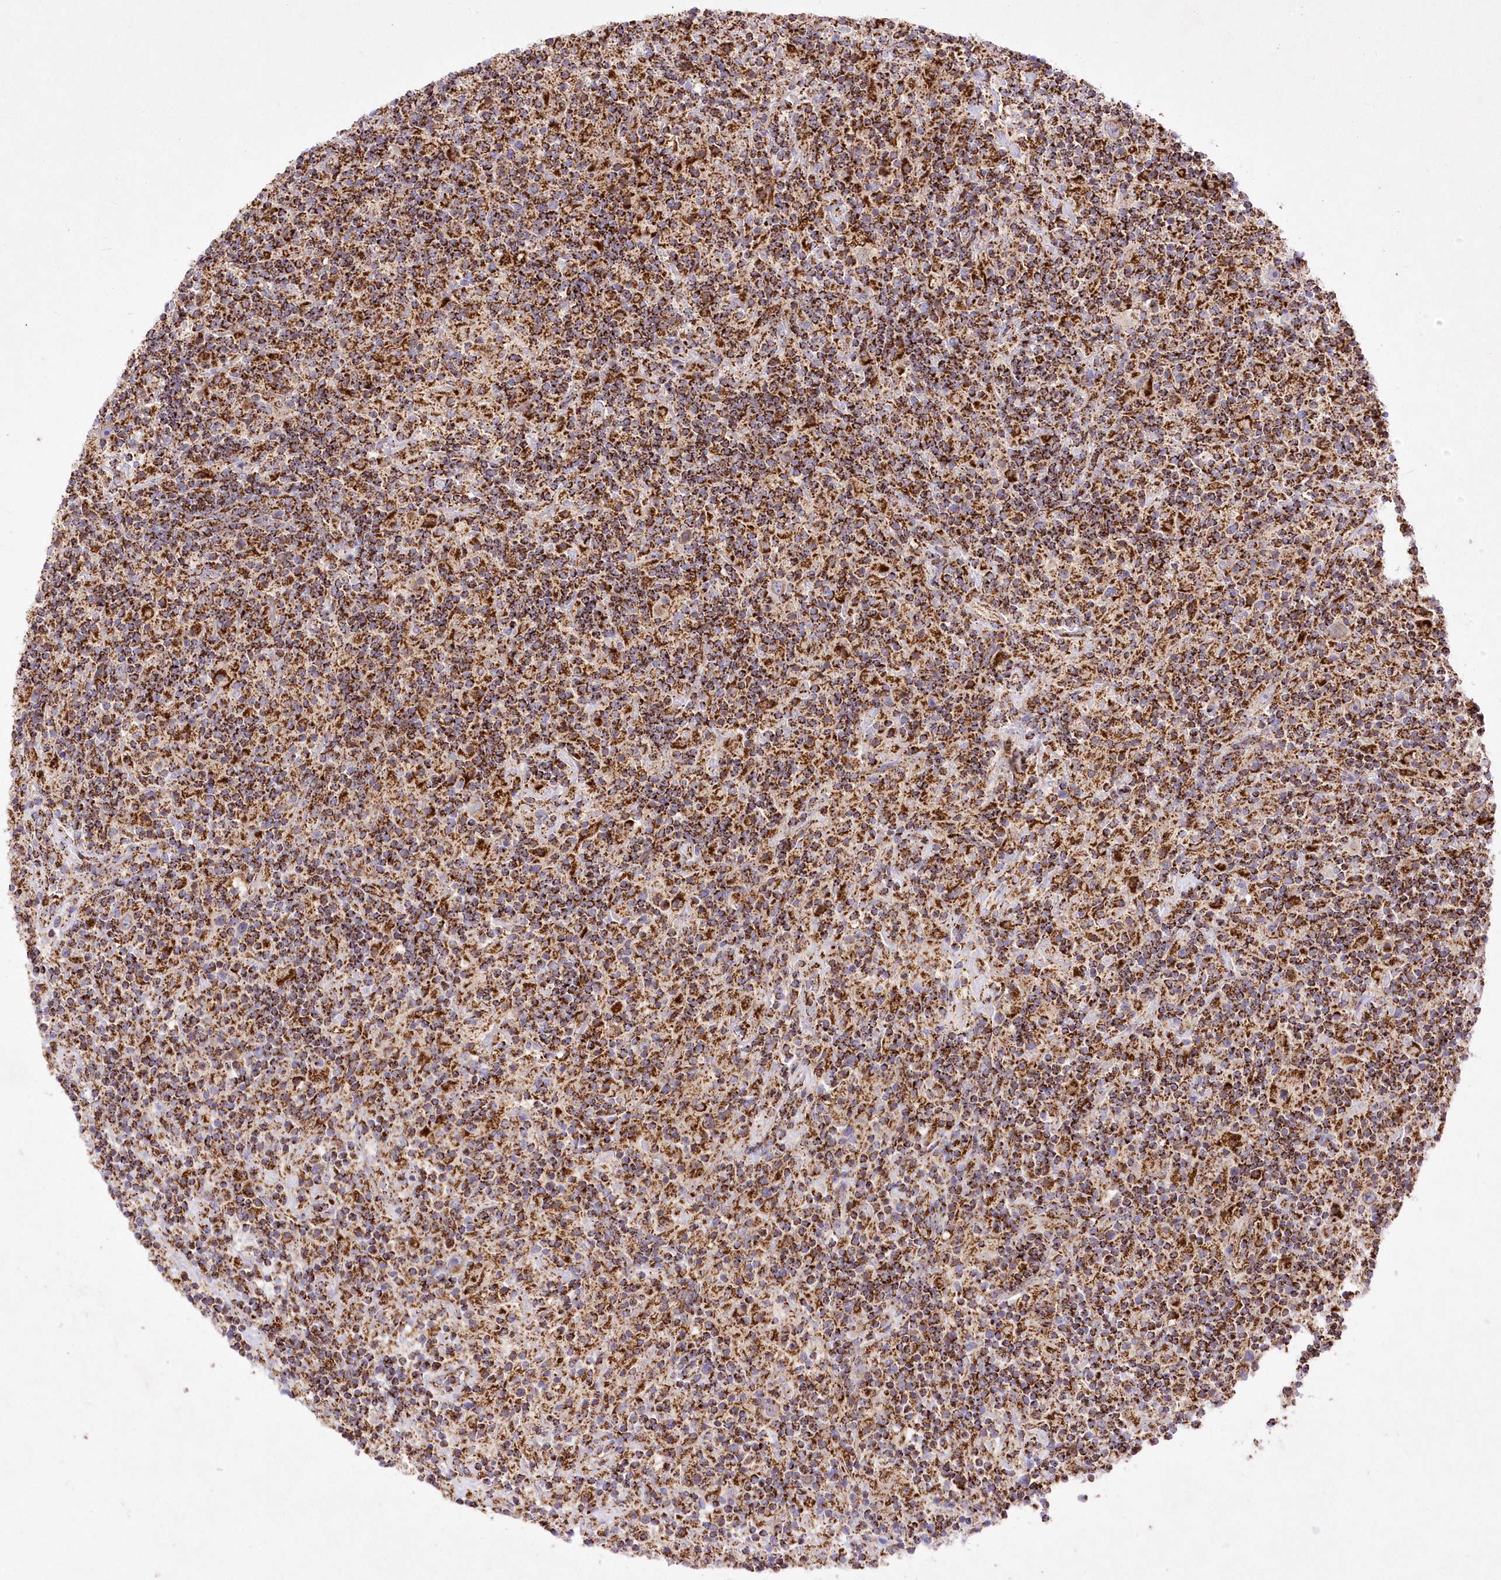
{"staining": {"intensity": "moderate", "quantity": ">75%", "location": "cytoplasmic/membranous"}, "tissue": "lymphoma", "cell_type": "Tumor cells", "image_type": "cancer", "snomed": [{"axis": "morphology", "description": "Hodgkin's disease, NOS"}, {"axis": "topography", "description": "Lymph node"}], "caption": "Tumor cells show moderate cytoplasmic/membranous expression in approximately >75% of cells in lymphoma.", "gene": "ASNSD1", "patient": {"sex": "male", "age": 70}}